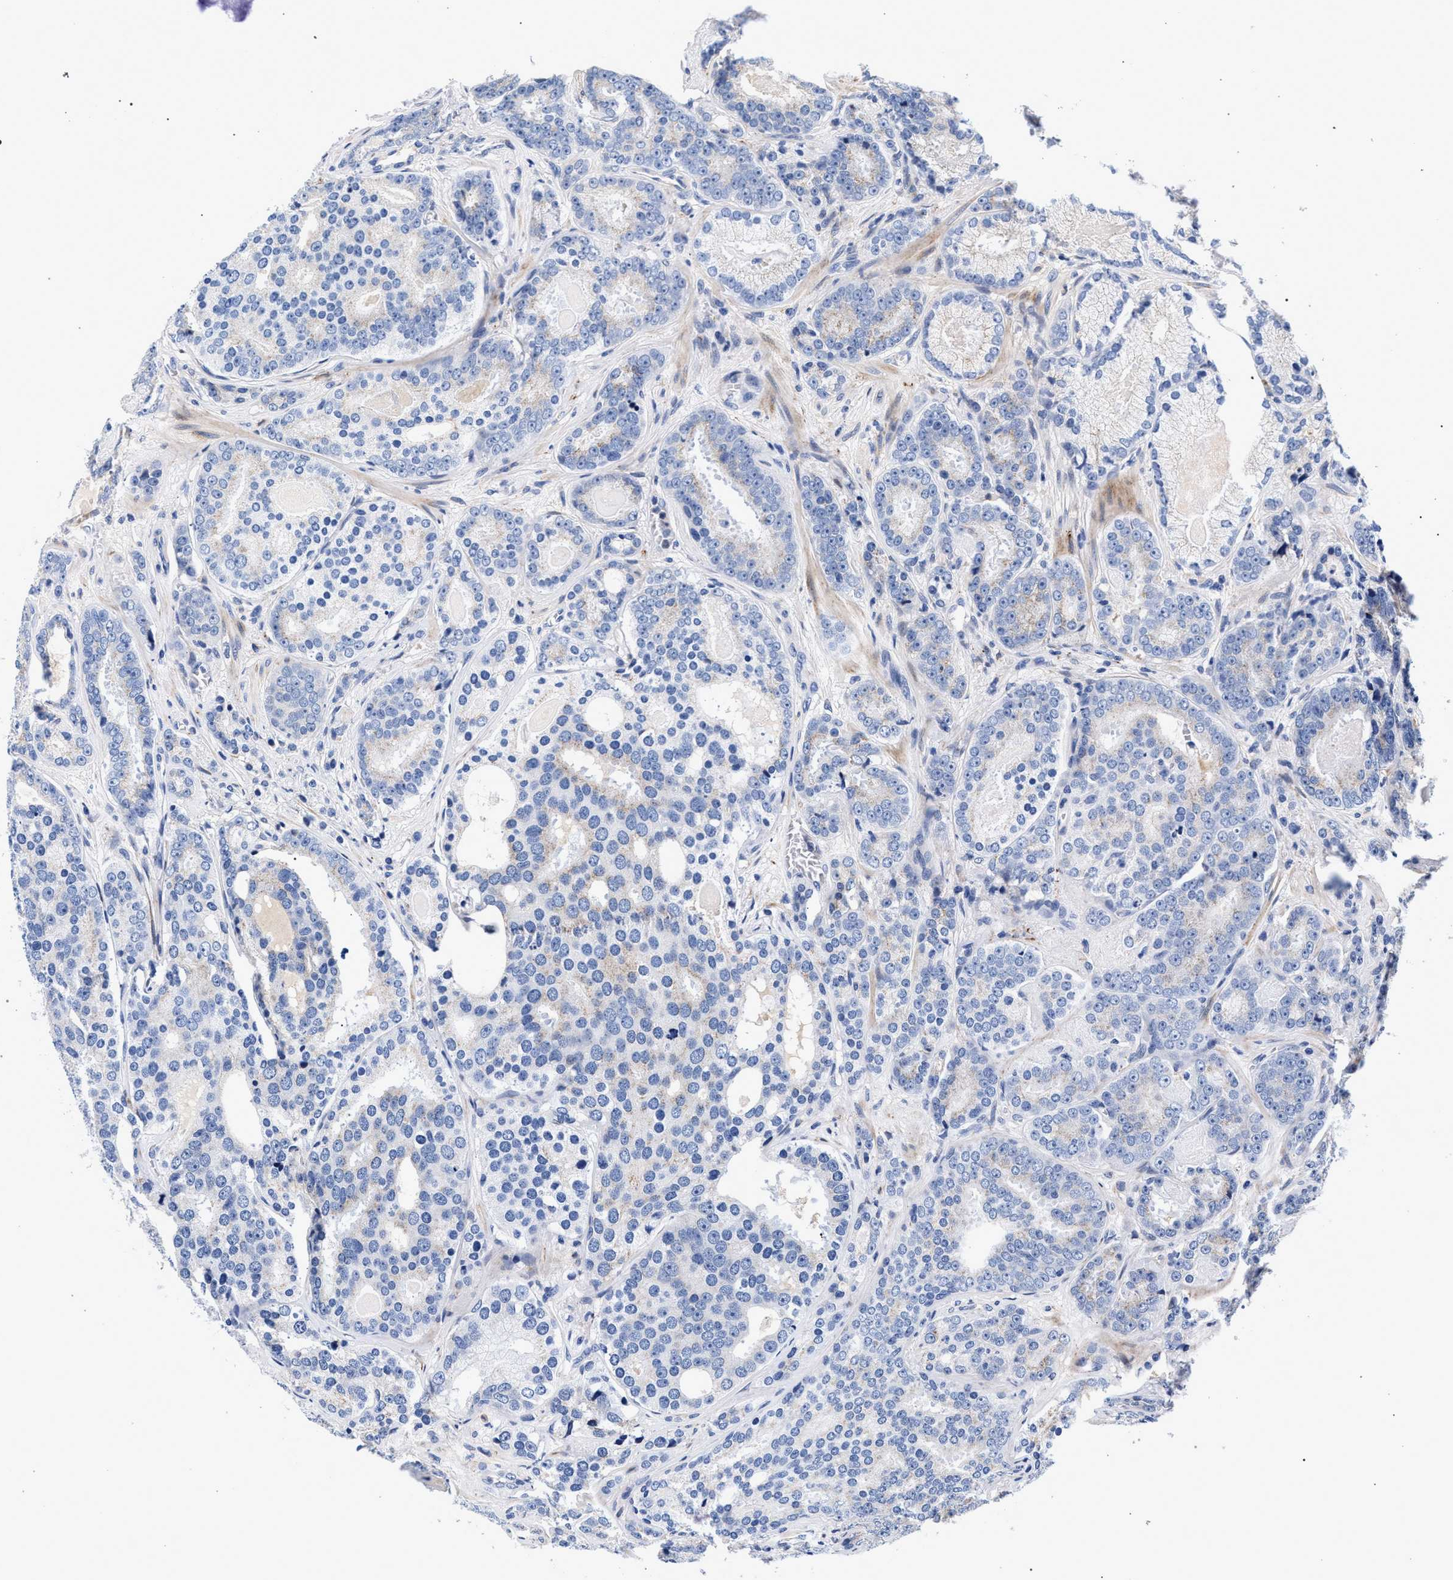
{"staining": {"intensity": "negative", "quantity": "none", "location": "none"}, "tissue": "prostate cancer", "cell_type": "Tumor cells", "image_type": "cancer", "snomed": [{"axis": "morphology", "description": "Adenocarcinoma, High grade"}, {"axis": "topography", "description": "Prostate"}], "caption": "Tumor cells are negative for protein expression in human adenocarcinoma (high-grade) (prostate). Nuclei are stained in blue.", "gene": "ACOX1", "patient": {"sex": "male", "age": 60}}